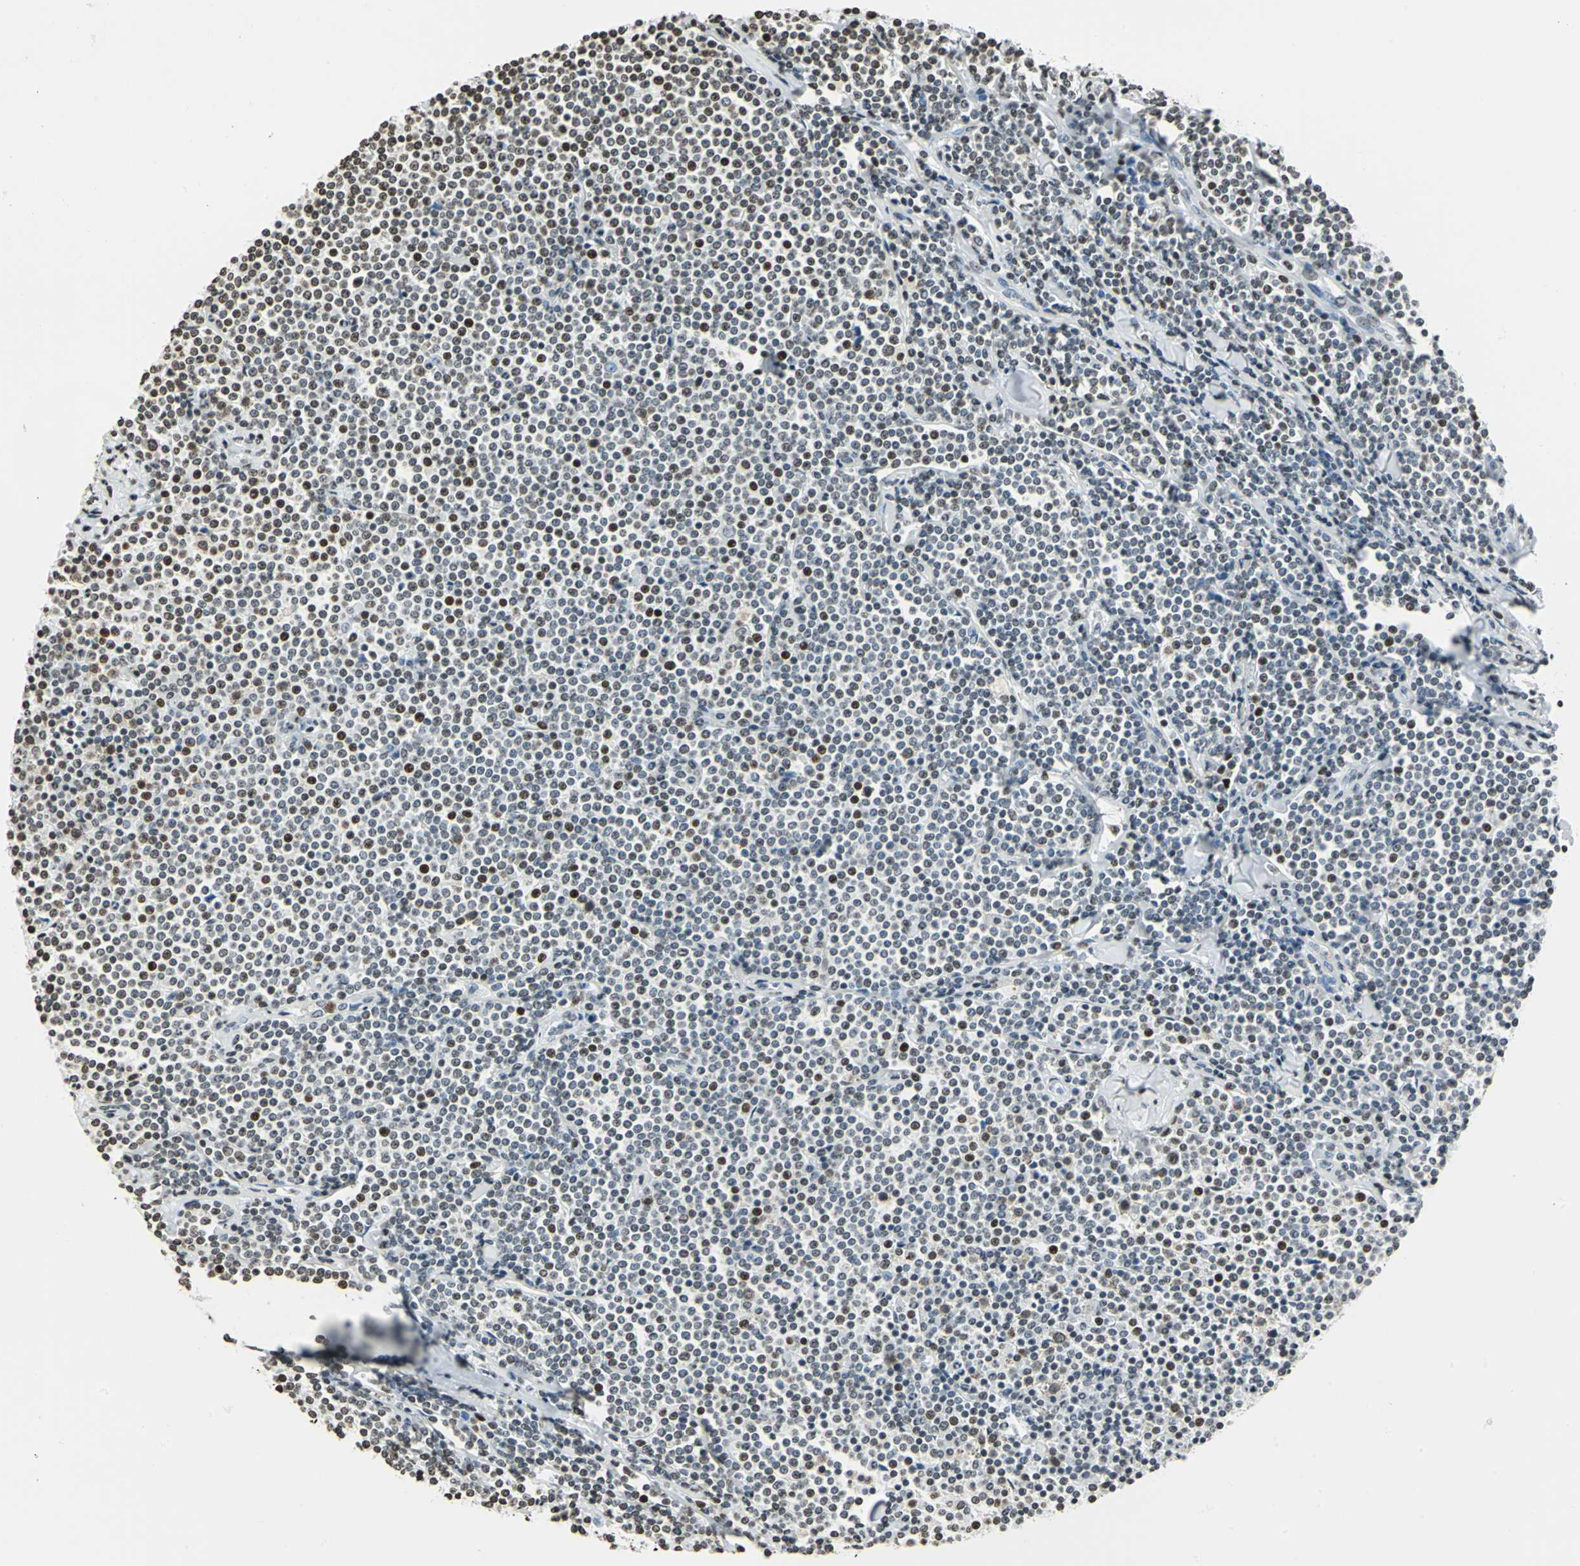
{"staining": {"intensity": "strong", "quantity": "<25%", "location": "nuclear"}, "tissue": "lymphoma", "cell_type": "Tumor cells", "image_type": "cancer", "snomed": [{"axis": "morphology", "description": "Malignant lymphoma, non-Hodgkin's type, Low grade"}, {"axis": "topography", "description": "Soft tissue"}], "caption": "A brown stain highlights strong nuclear staining of a protein in human lymphoma tumor cells.", "gene": "MCM4", "patient": {"sex": "male", "age": 92}}